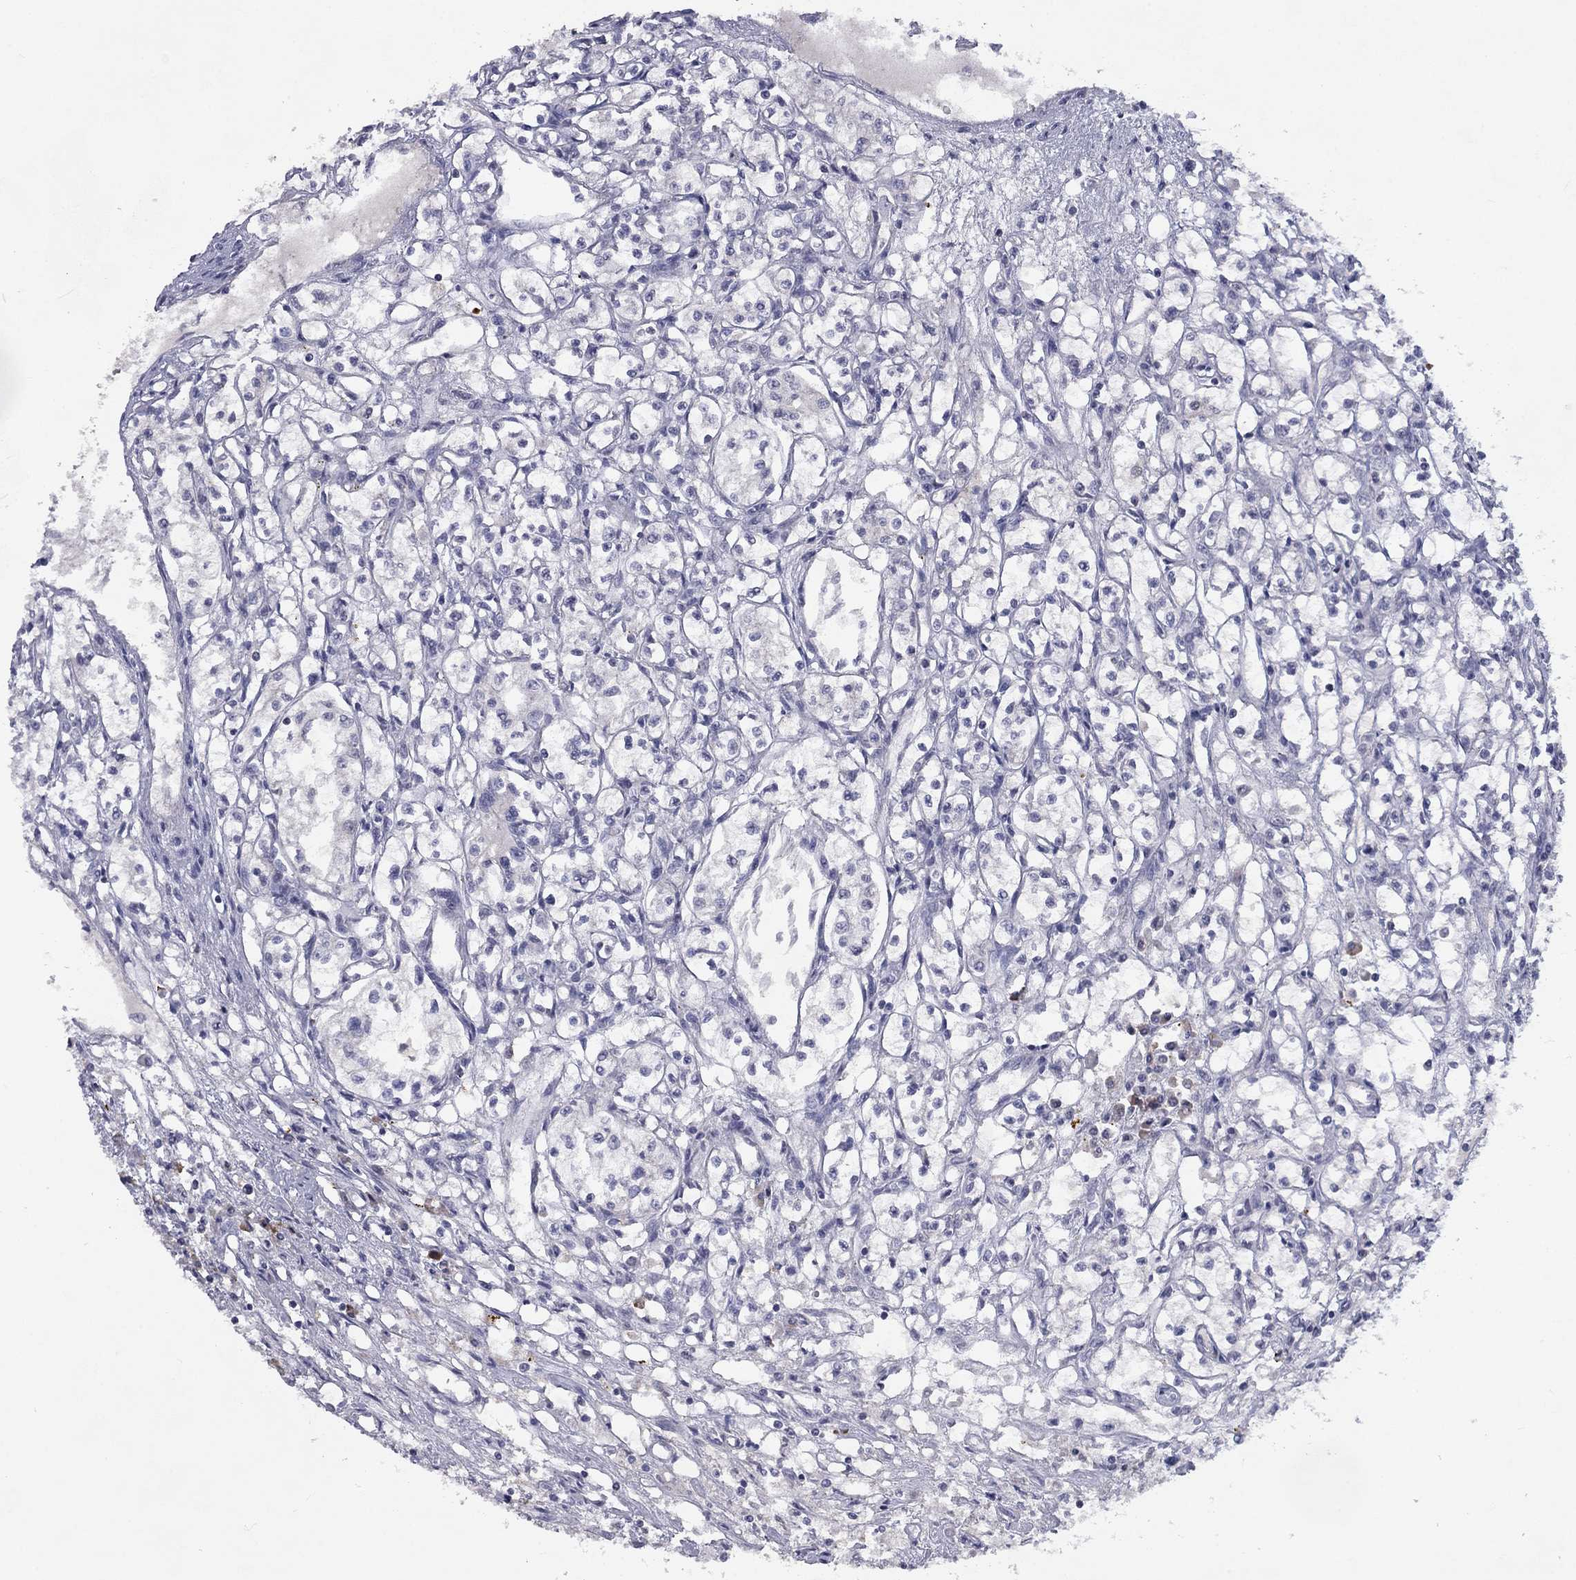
{"staining": {"intensity": "negative", "quantity": "none", "location": "none"}, "tissue": "renal cancer", "cell_type": "Tumor cells", "image_type": "cancer", "snomed": [{"axis": "morphology", "description": "Adenocarcinoma, NOS"}, {"axis": "topography", "description": "Kidney"}], "caption": "The photomicrograph displays no significant expression in tumor cells of adenocarcinoma (renal).", "gene": "CACNA1A", "patient": {"sex": "male", "age": 56}}